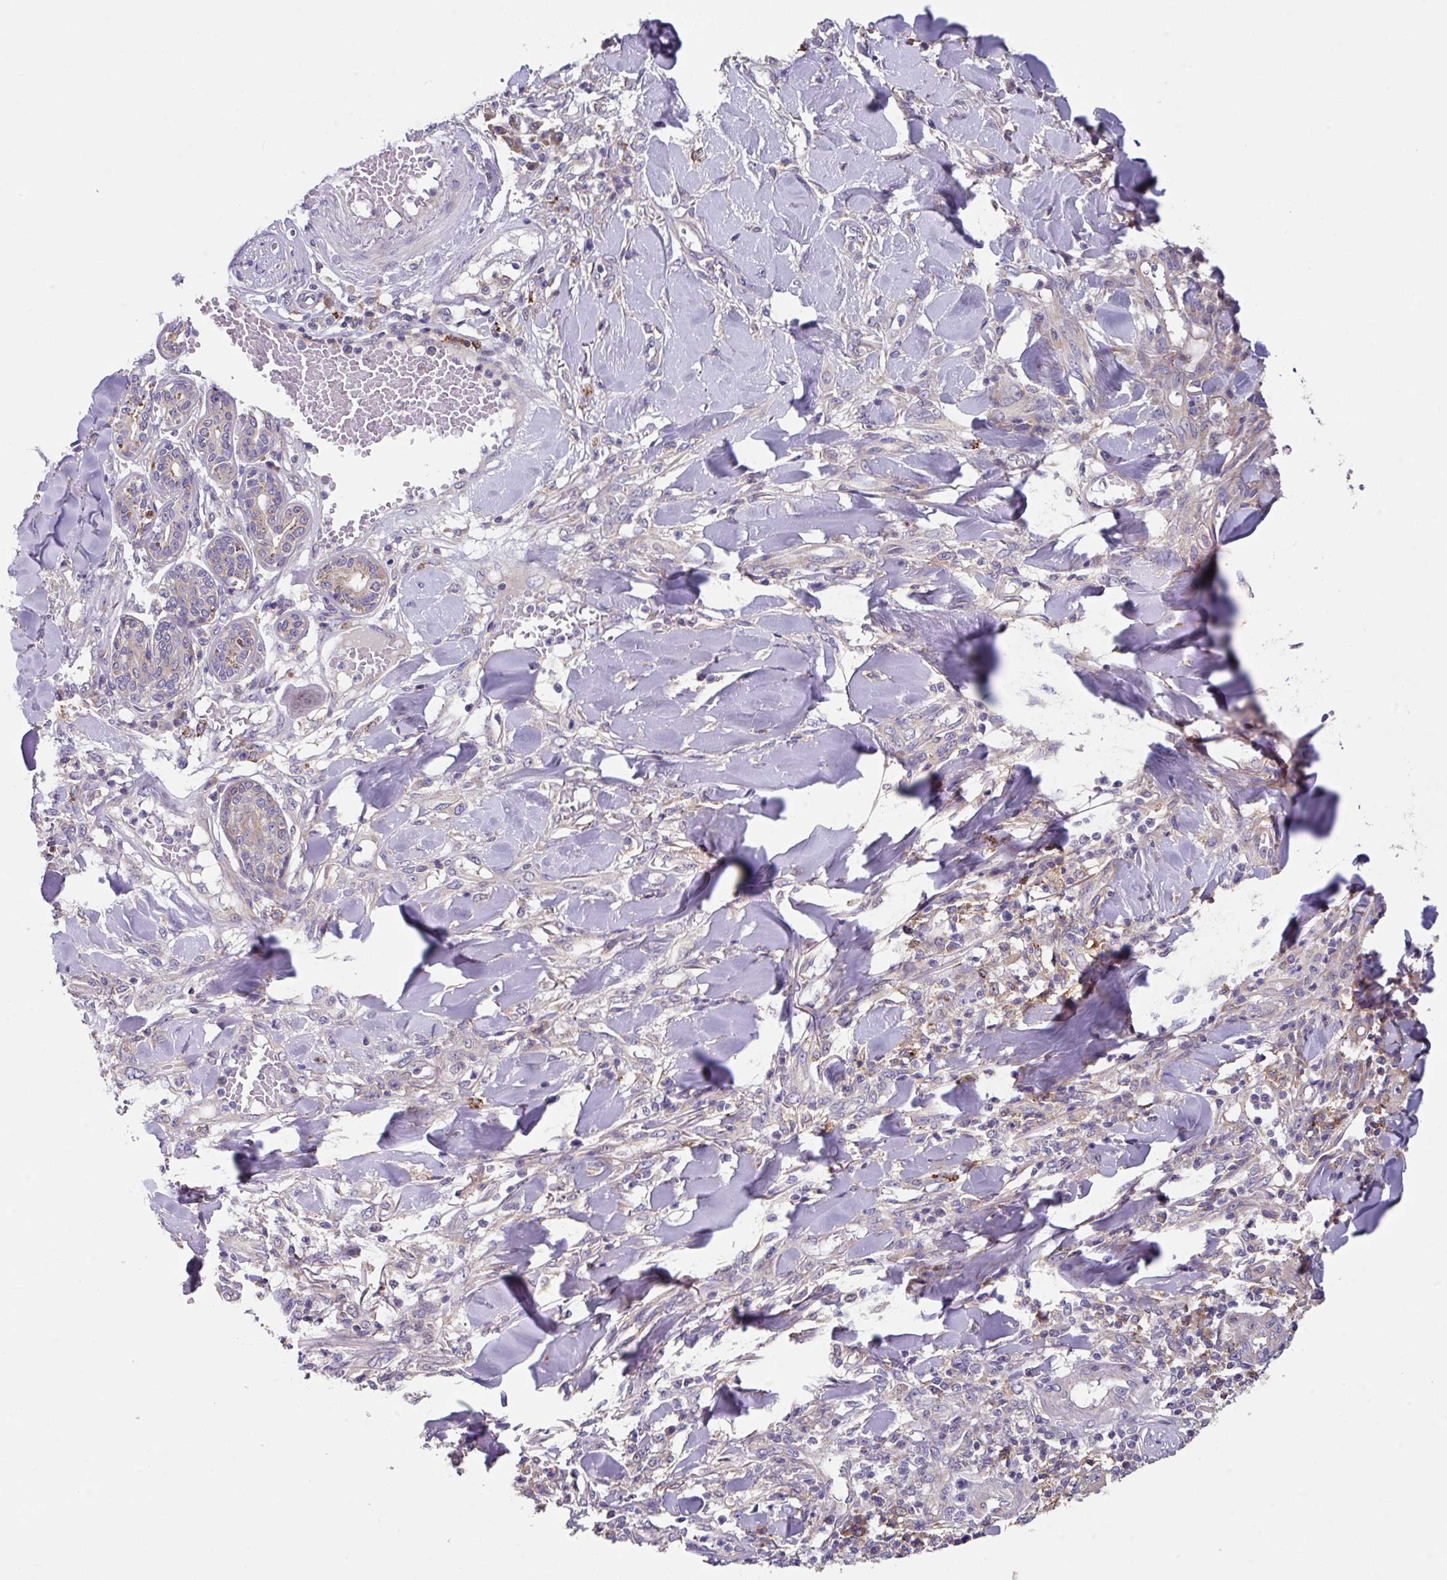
{"staining": {"intensity": "negative", "quantity": "none", "location": "none"}, "tissue": "skin cancer", "cell_type": "Tumor cells", "image_type": "cancer", "snomed": [{"axis": "morphology", "description": "Squamous cell carcinoma, NOS"}, {"axis": "topography", "description": "Skin"}], "caption": "High magnification brightfield microscopy of skin cancer (squamous cell carcinoma) stained with DAB (3,3'-diaminobenzidine) (brown) and counterstained with hematoxylin (blue): tumor cells show no significant positivity. Brightfield microscopy of immunohistochemistry stained with DAB (brown) and hematoxylin (blue), captured at high magnification.", "gene": "EIF4B", "patient": {"sex": "female", "age": 78}}